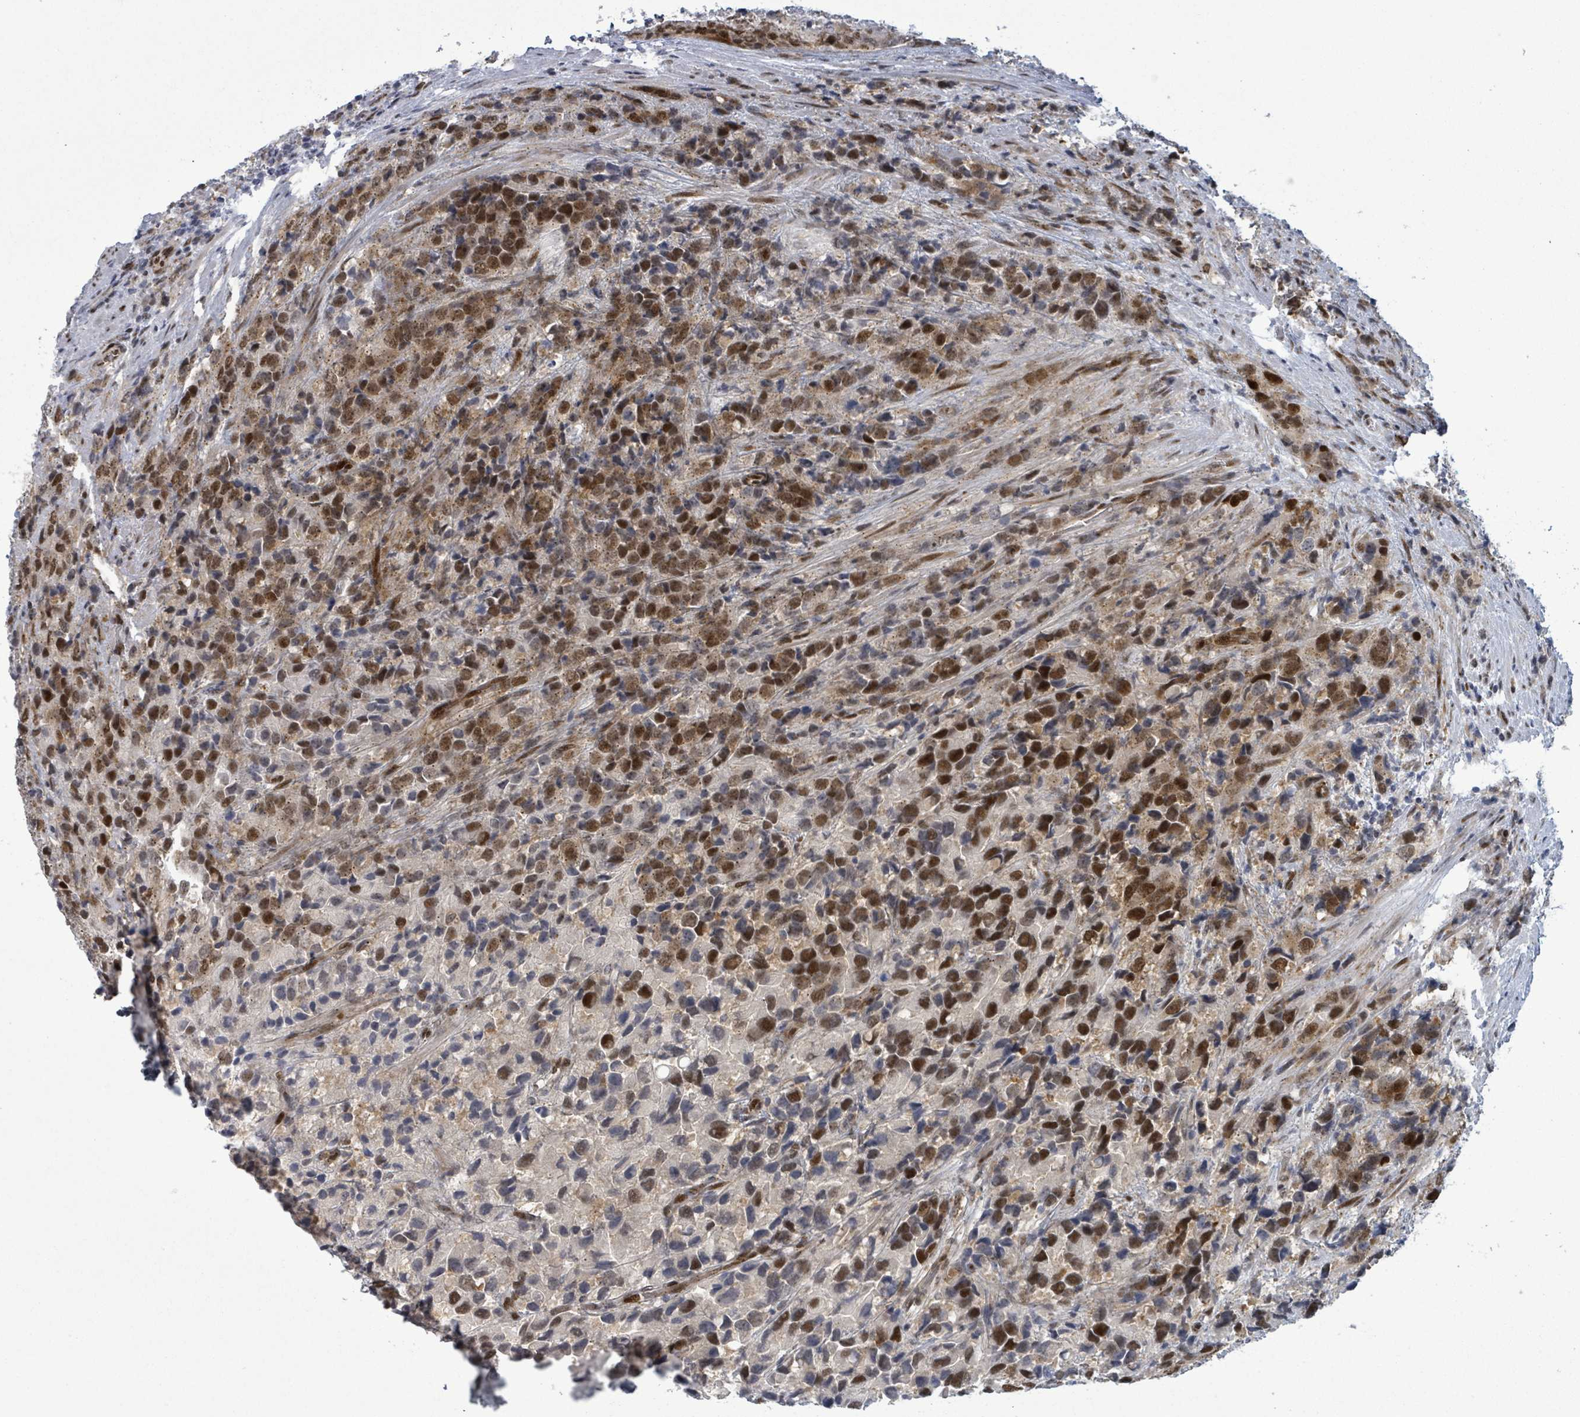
{"staining": {"intensity": "moderate", "quantity": ">75%", "location": "cytoplasmic/membranous,nuclear"}, "tissue": "prostate cancer", "cell_type": "Tumor cells", "image_type": "cancer", "snomed": [{"axis": "morphology", "description": "Adenocarcinoma, High grade"}, {"axis": "topography", "description": "Prostate"}], "caption": "Prostate cancer (adenocarcinoma (high-grade)) tissue exhibits moderate cytoplasmic/membranous and nuclear positivity in approximately >75% of tumor cells", "gene": "TUSC1", "patient": {"sex": "male", "age": 62}}